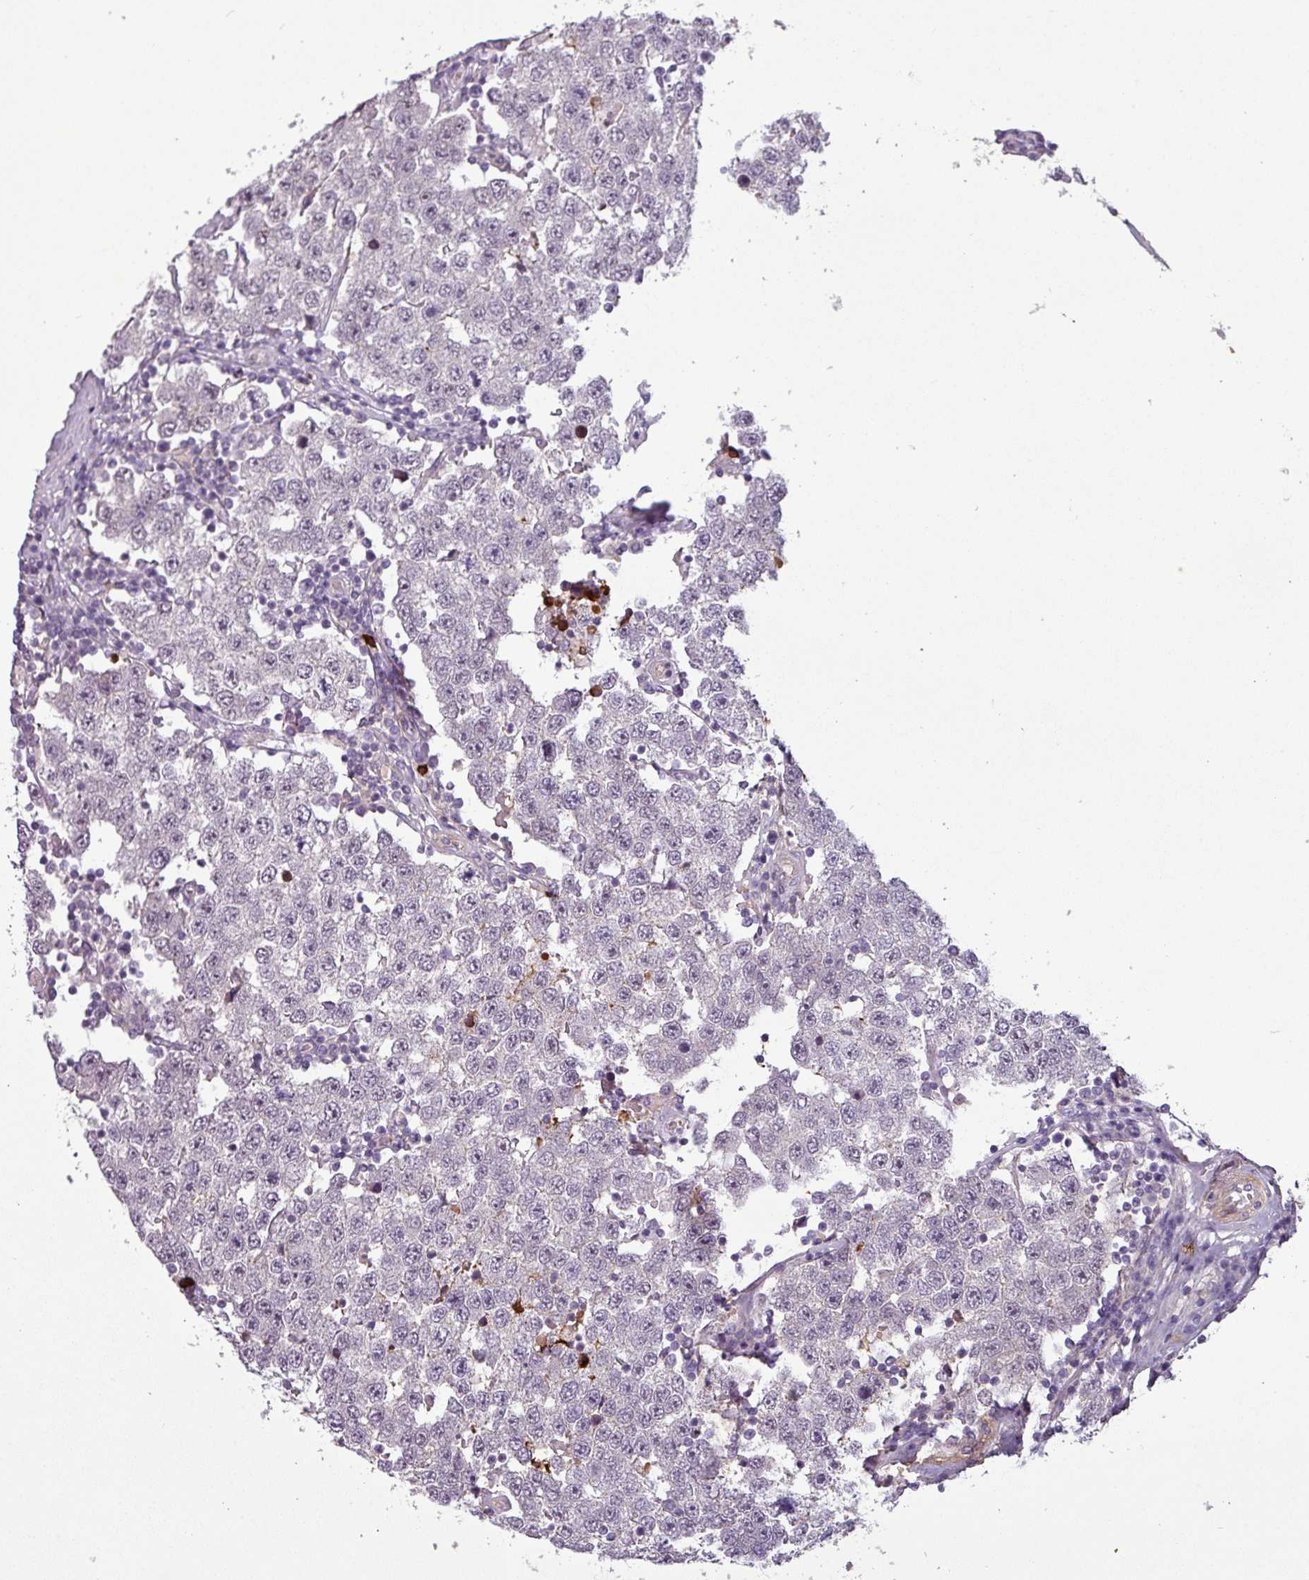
{"staining": {"intensity": "negative", "quantity": "none", "location": "none"}, "tissue": "testis cancer", "cell_type": "Tumor cells", "image_type": "cancer", "snomed": [{"axis": "morphology", "description": "Seminoma, NOS"}, {"axis": "topography", "description": "Testis"}], "caption": "Human testis cancer (seminoma) stained for a protein using IHC shows no expression in tumor cells.", "gene": "APOC1", "patient": {"sex": "male", "age": 34}}